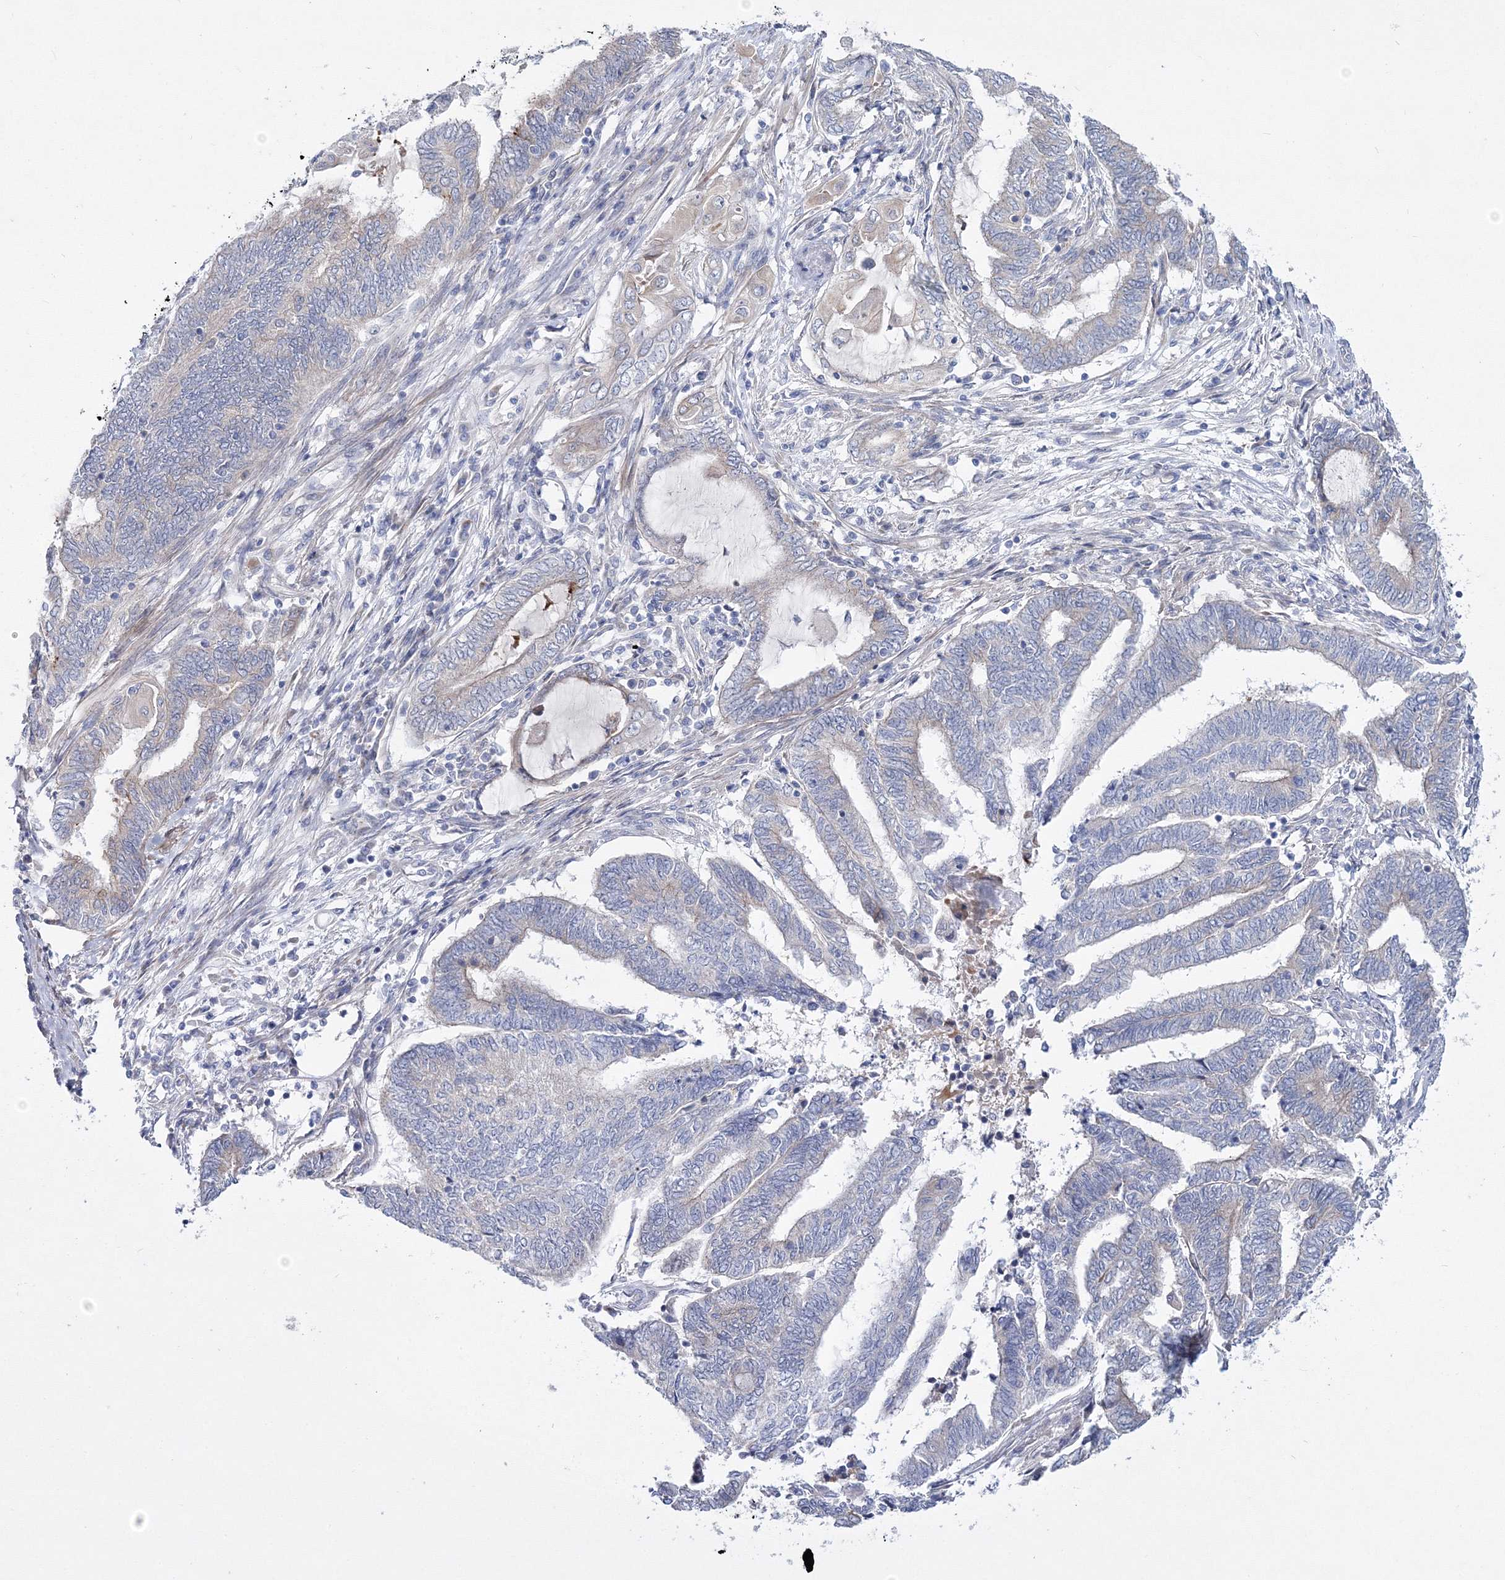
{"staining": {"intensity": "negative", "quantity": "none", "location": "none"}, "tissue": "endometrial cancer", "cell_type": "Tumor cells", "image_type": "cancer", "snomed": [{"axis": "morphology", "description": "Adenocarcinoma, NOS"}, {"axis": "topography", "description": "Uterus"}, {"axis": "topography", "description": "Endometrium"}], "caption": "An immunohistochemistry photomicrograph of endometrial adenocarcinoma is shown. There is no staining in tumor cells of endometrial adenocarcinoma. (Stains: DAB (3,3'-diaminobenzidine) IHC with hematoxylin counter stain, Microscopy: brightfield microscopy at high magnification).", "gene": "ARHGAP32", "patient": {"sex": "female", "age": 70}}